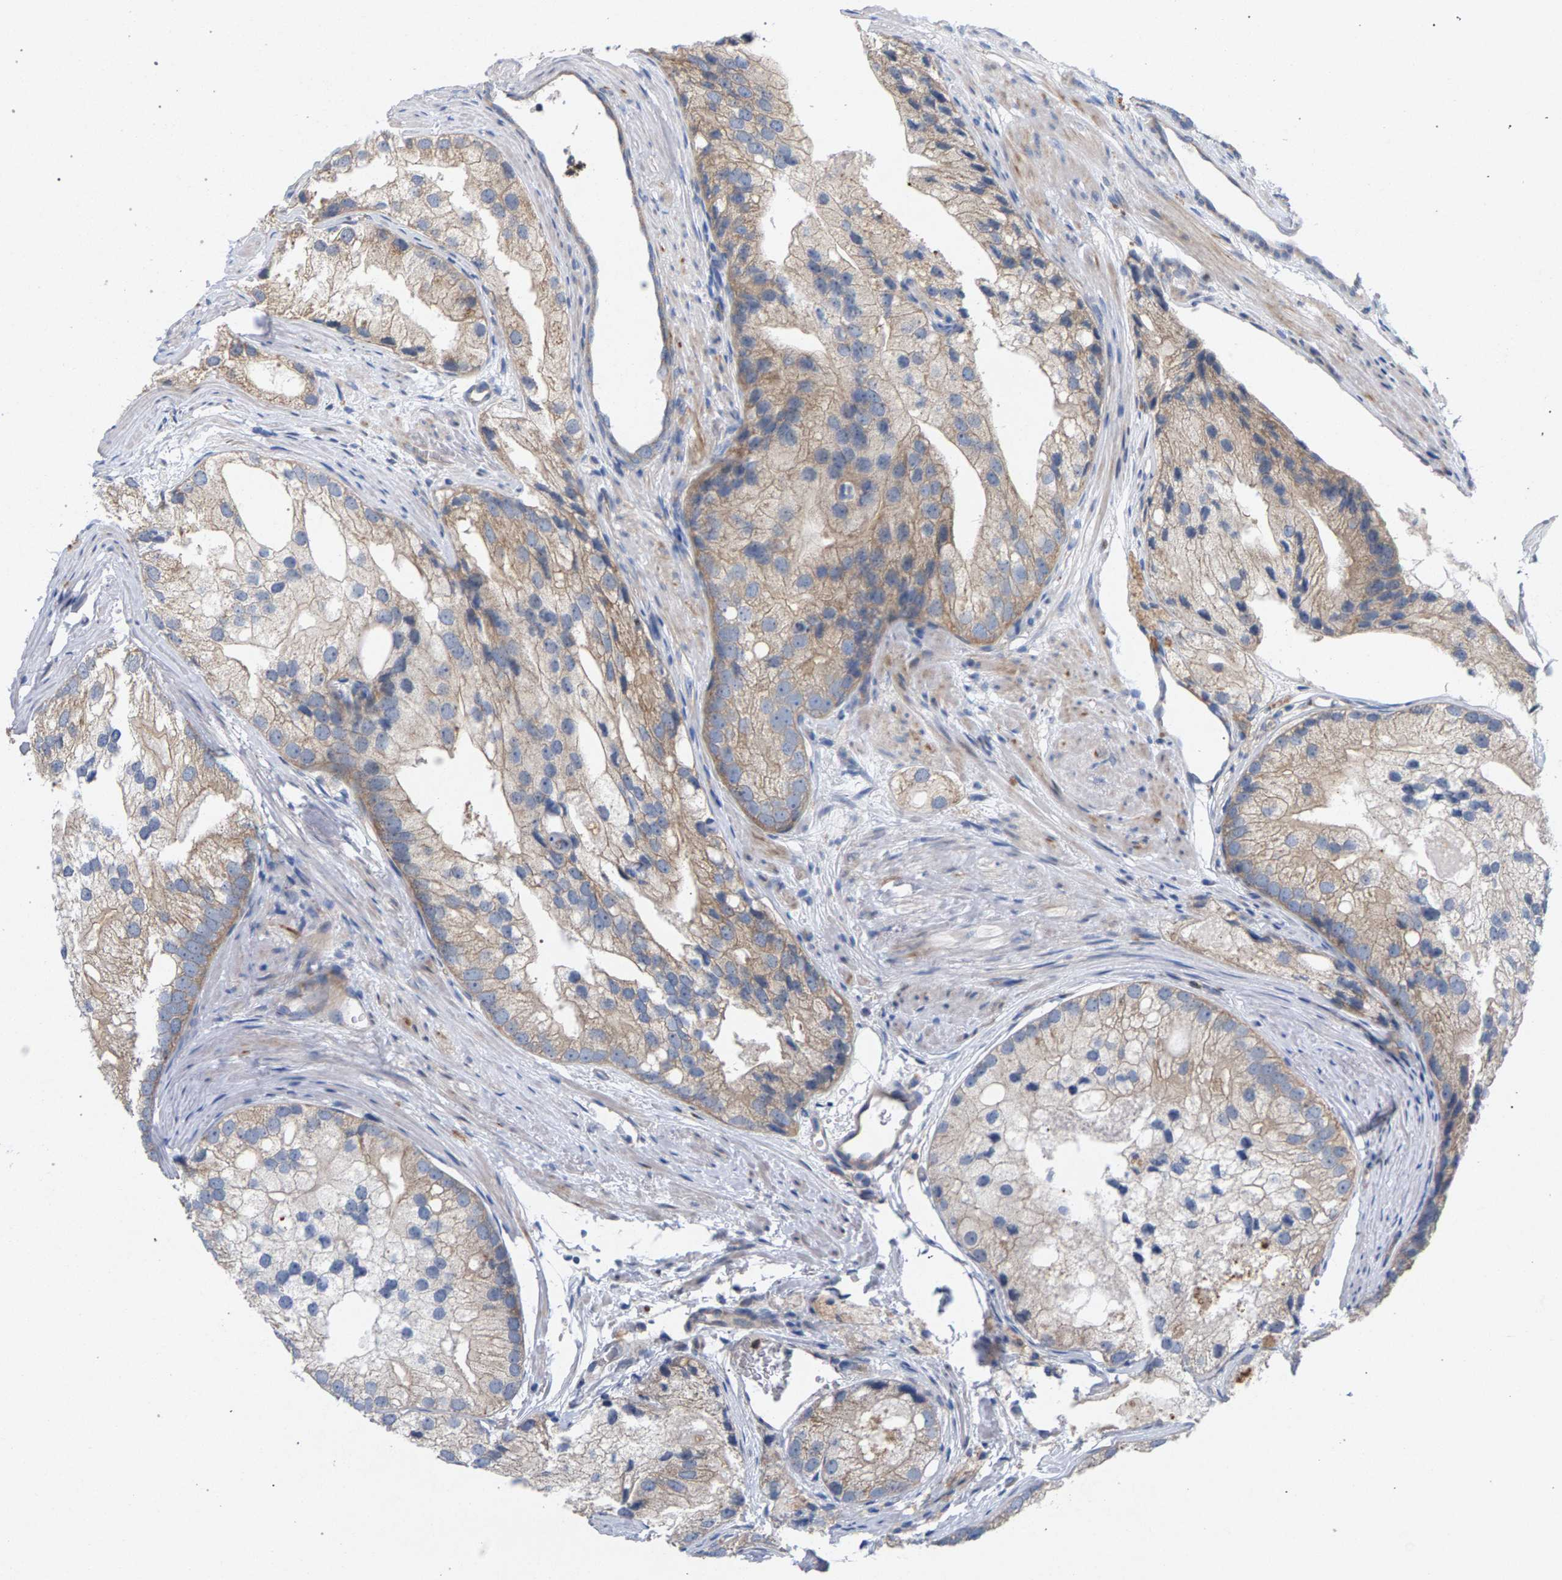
{"staining": {"intensity": "weak", "quantity": ">75%", "location": "cytoplasmic/membranous"}, "tissue": "prostate cancer", "cell_type": "Tumor cells", "image_type": "cancer", "snomed": [{"axis": "morphology", "description": "Adenocarcinoma, Low grade"}, {"axis": "topography", "description": "Prostate"}], "caption": "DAB (3,3'-diaminobenzidine) immunohistochemical staining of human prostate cancer reveals weak cytoplasmic/membranous protein staining in approximately >75% of tumor cells. The staining is performed using DAB brown chromogen to label protein expression. The nuclei are counter-stained blue using hematoxylin.", "gene": "MAMDC2", "patient": {"sex": "male", "age": 69}}